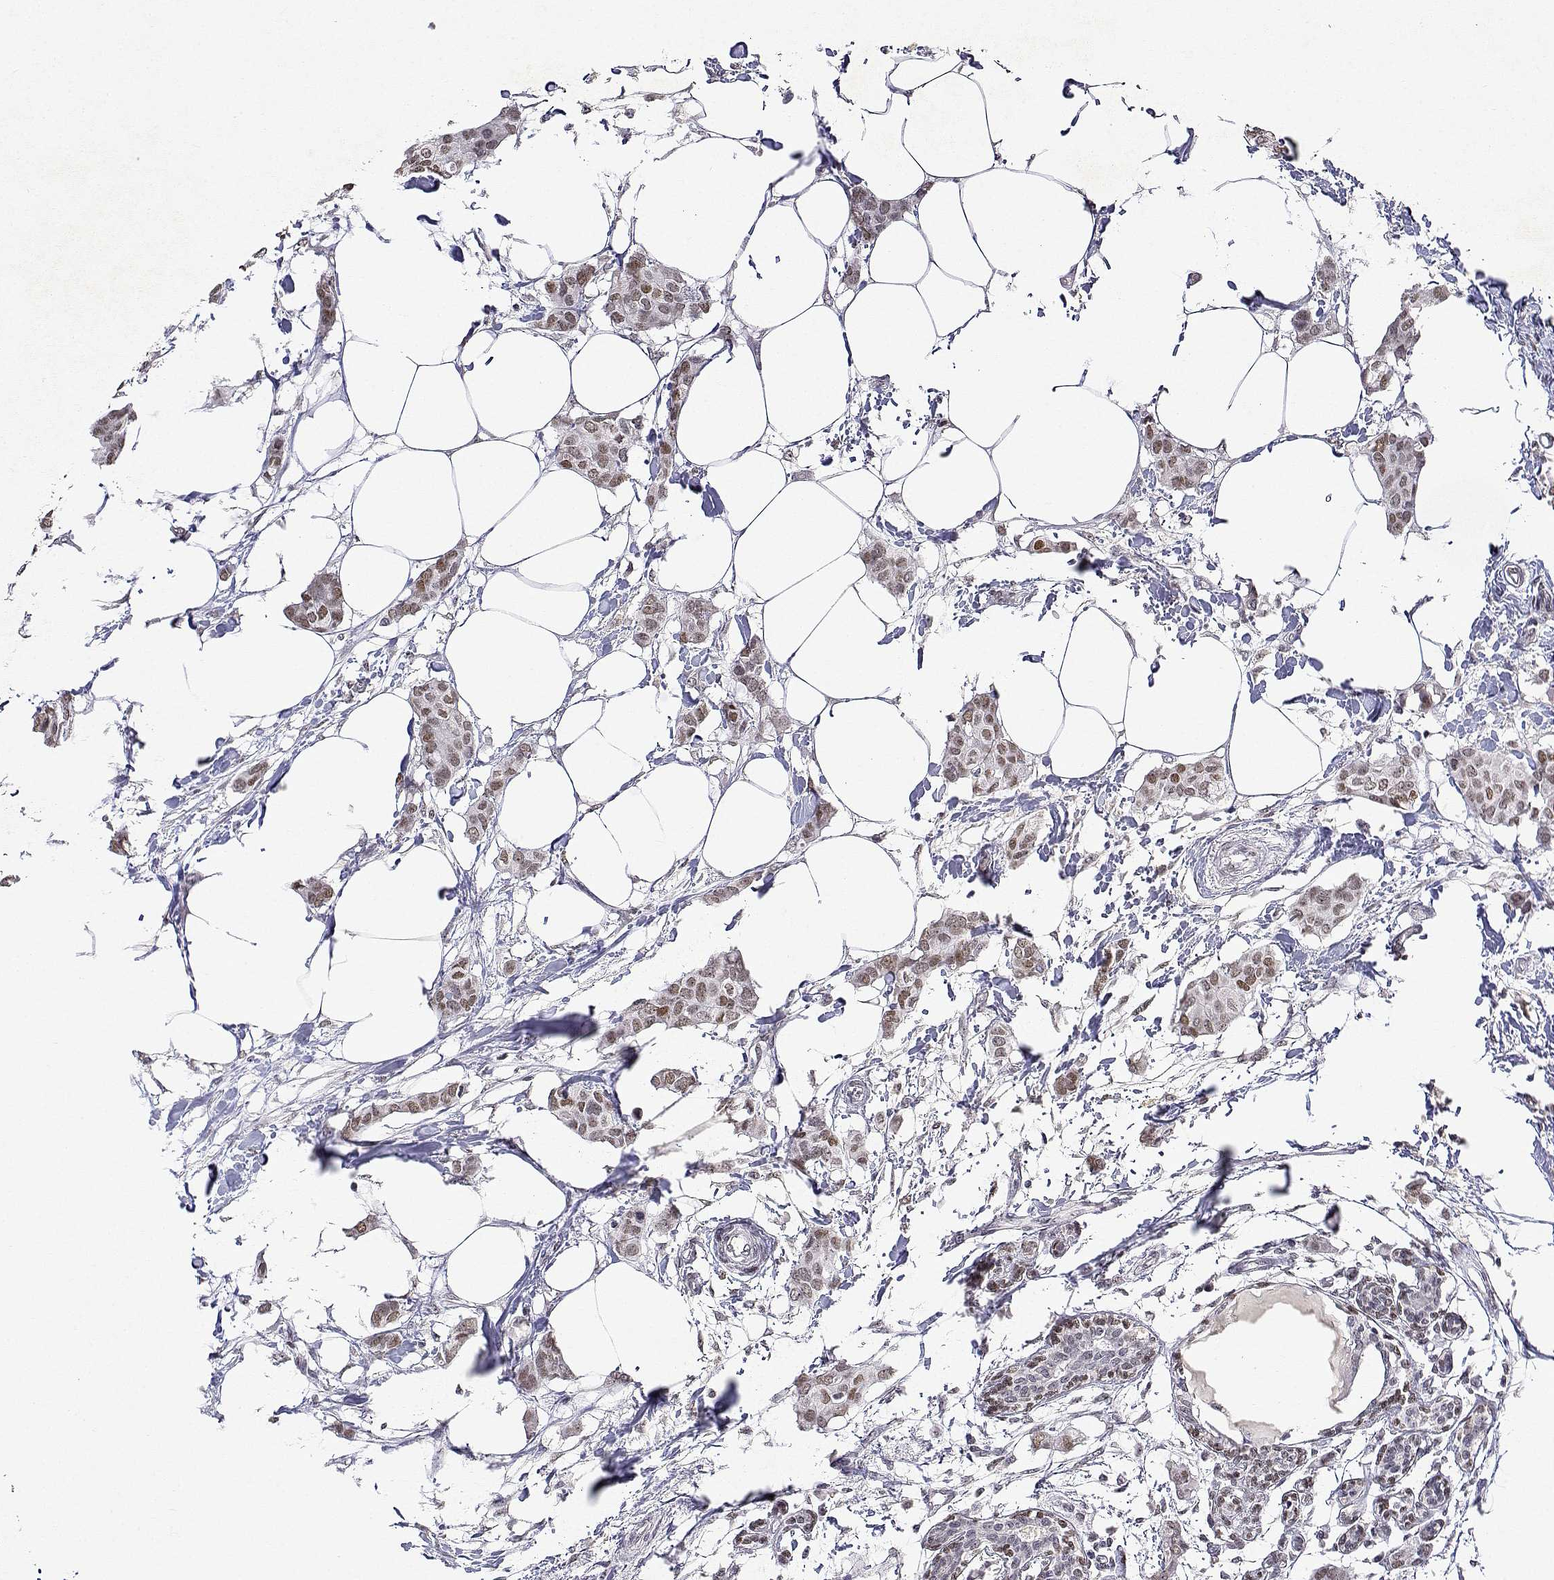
{"staining": {"intensity": "moderate", "quantity": ">75%", "location": "nuclear"}, "tissue": "breast cancer", "cell_type": "Tumor cells", "image_type": "cancer", "snomed": [{"axis": "morphology", "description": "Duct carcinoma"}, {"axis": "topography", "description": "Breast"}], "caption": "Immunohistochemistry (IHC) (DAB (3,3'-diaminobenzidine)) staining of human infiltrating ductal carcinoma (breast) displays moderate nuclear protein staining in about >75% of tumor cells.", "gene": "XPC", "patient": {"sex": "female", "age": 62}}